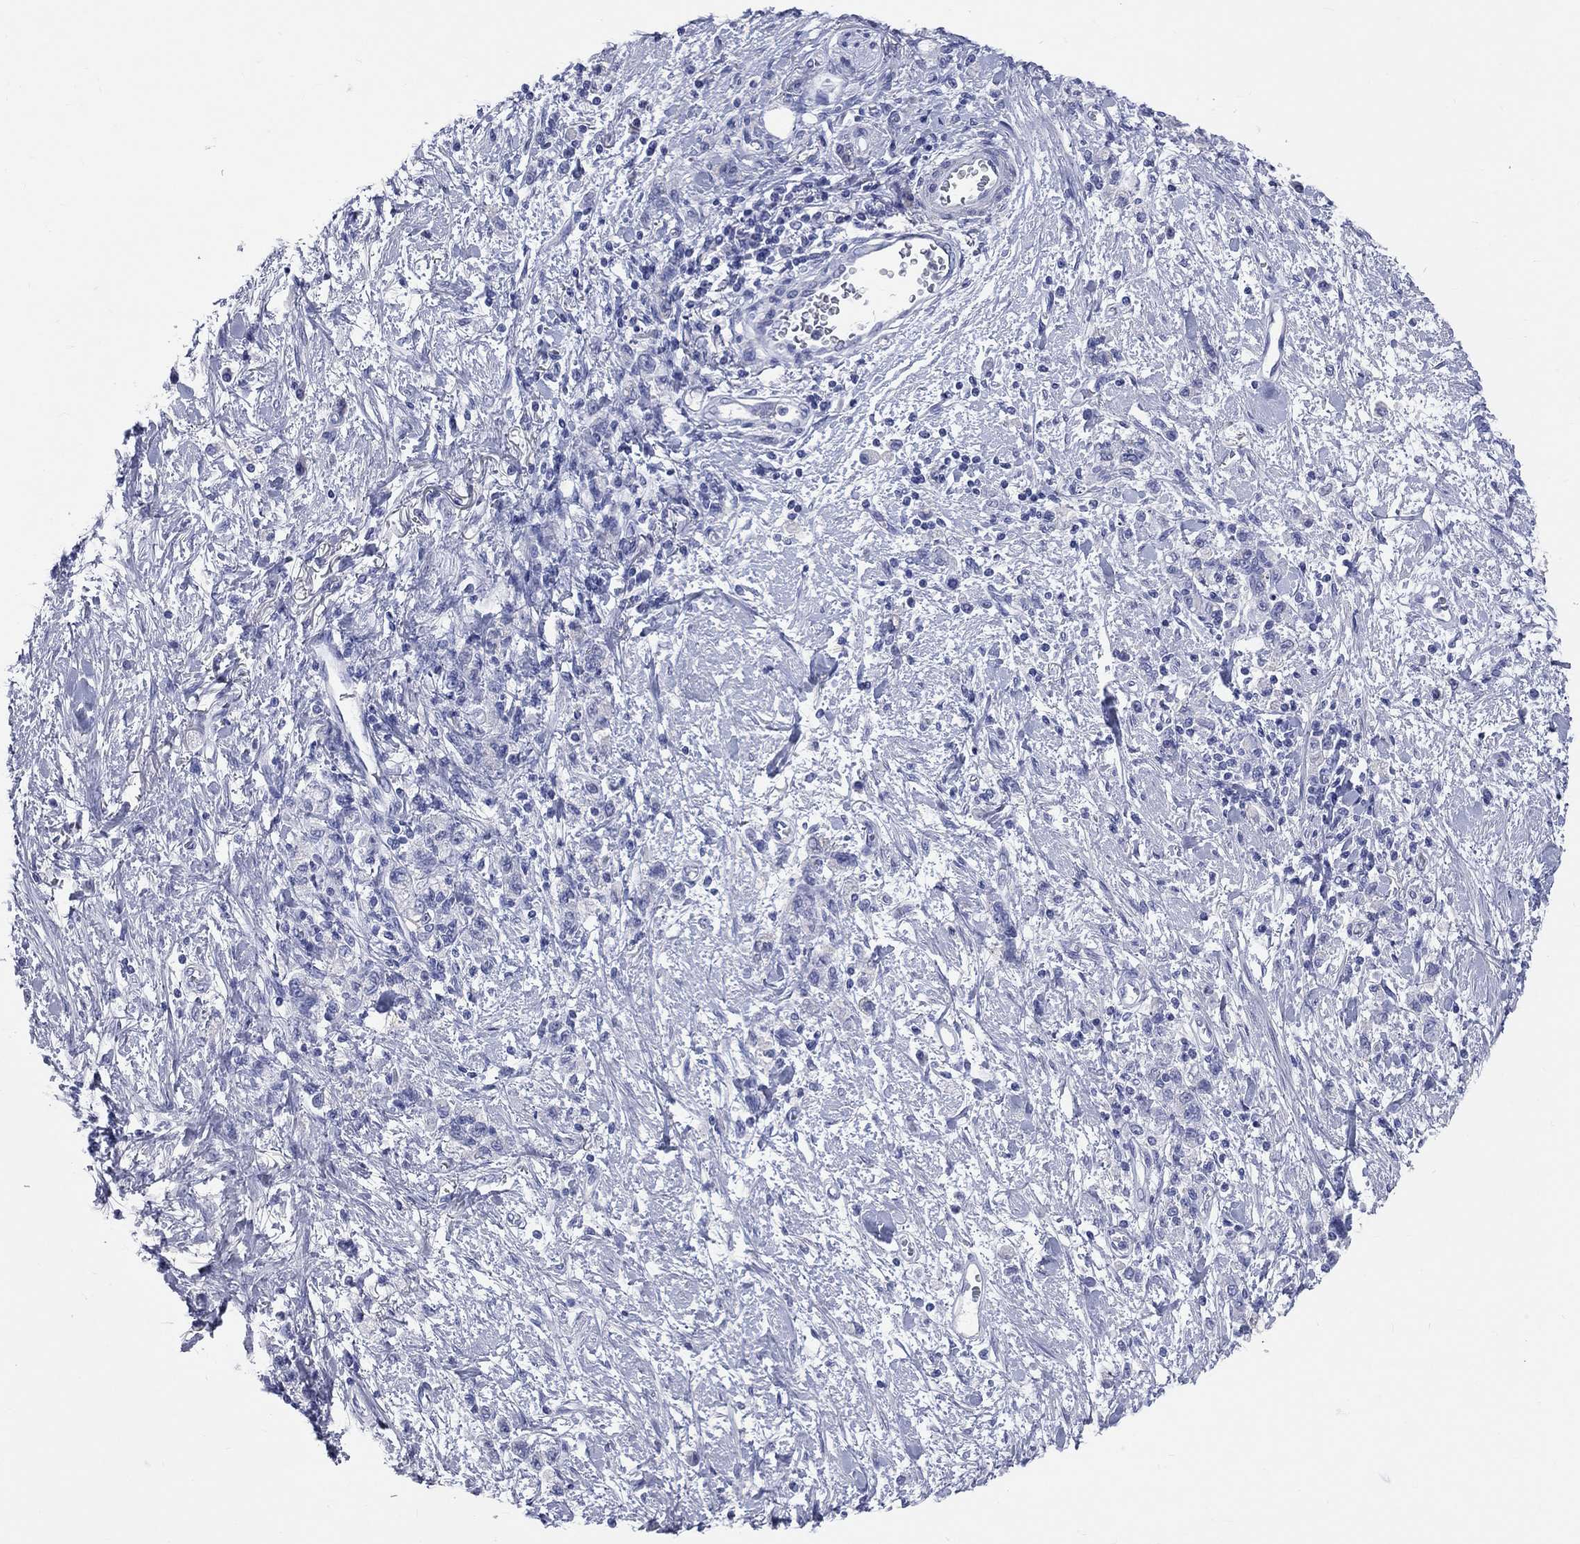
{"staining": {"intensity": "negative", "quantity": "none", "location": "none"}, "tissue": "stomach cancer", "cell_type": "Tumor cells", "image_type": "cancer", "snomed": [{"axis": "morphology", "description": "Adenocarcinoma, NOS"}, {"axis": "topography", "description": "Stomach"}], "caption": "This is an IHC image of stomach adenocarcinoma. There is no expression in tumor cells.", "gene": "CYLC1", "patient": {"sex": "male", "age": 77}}